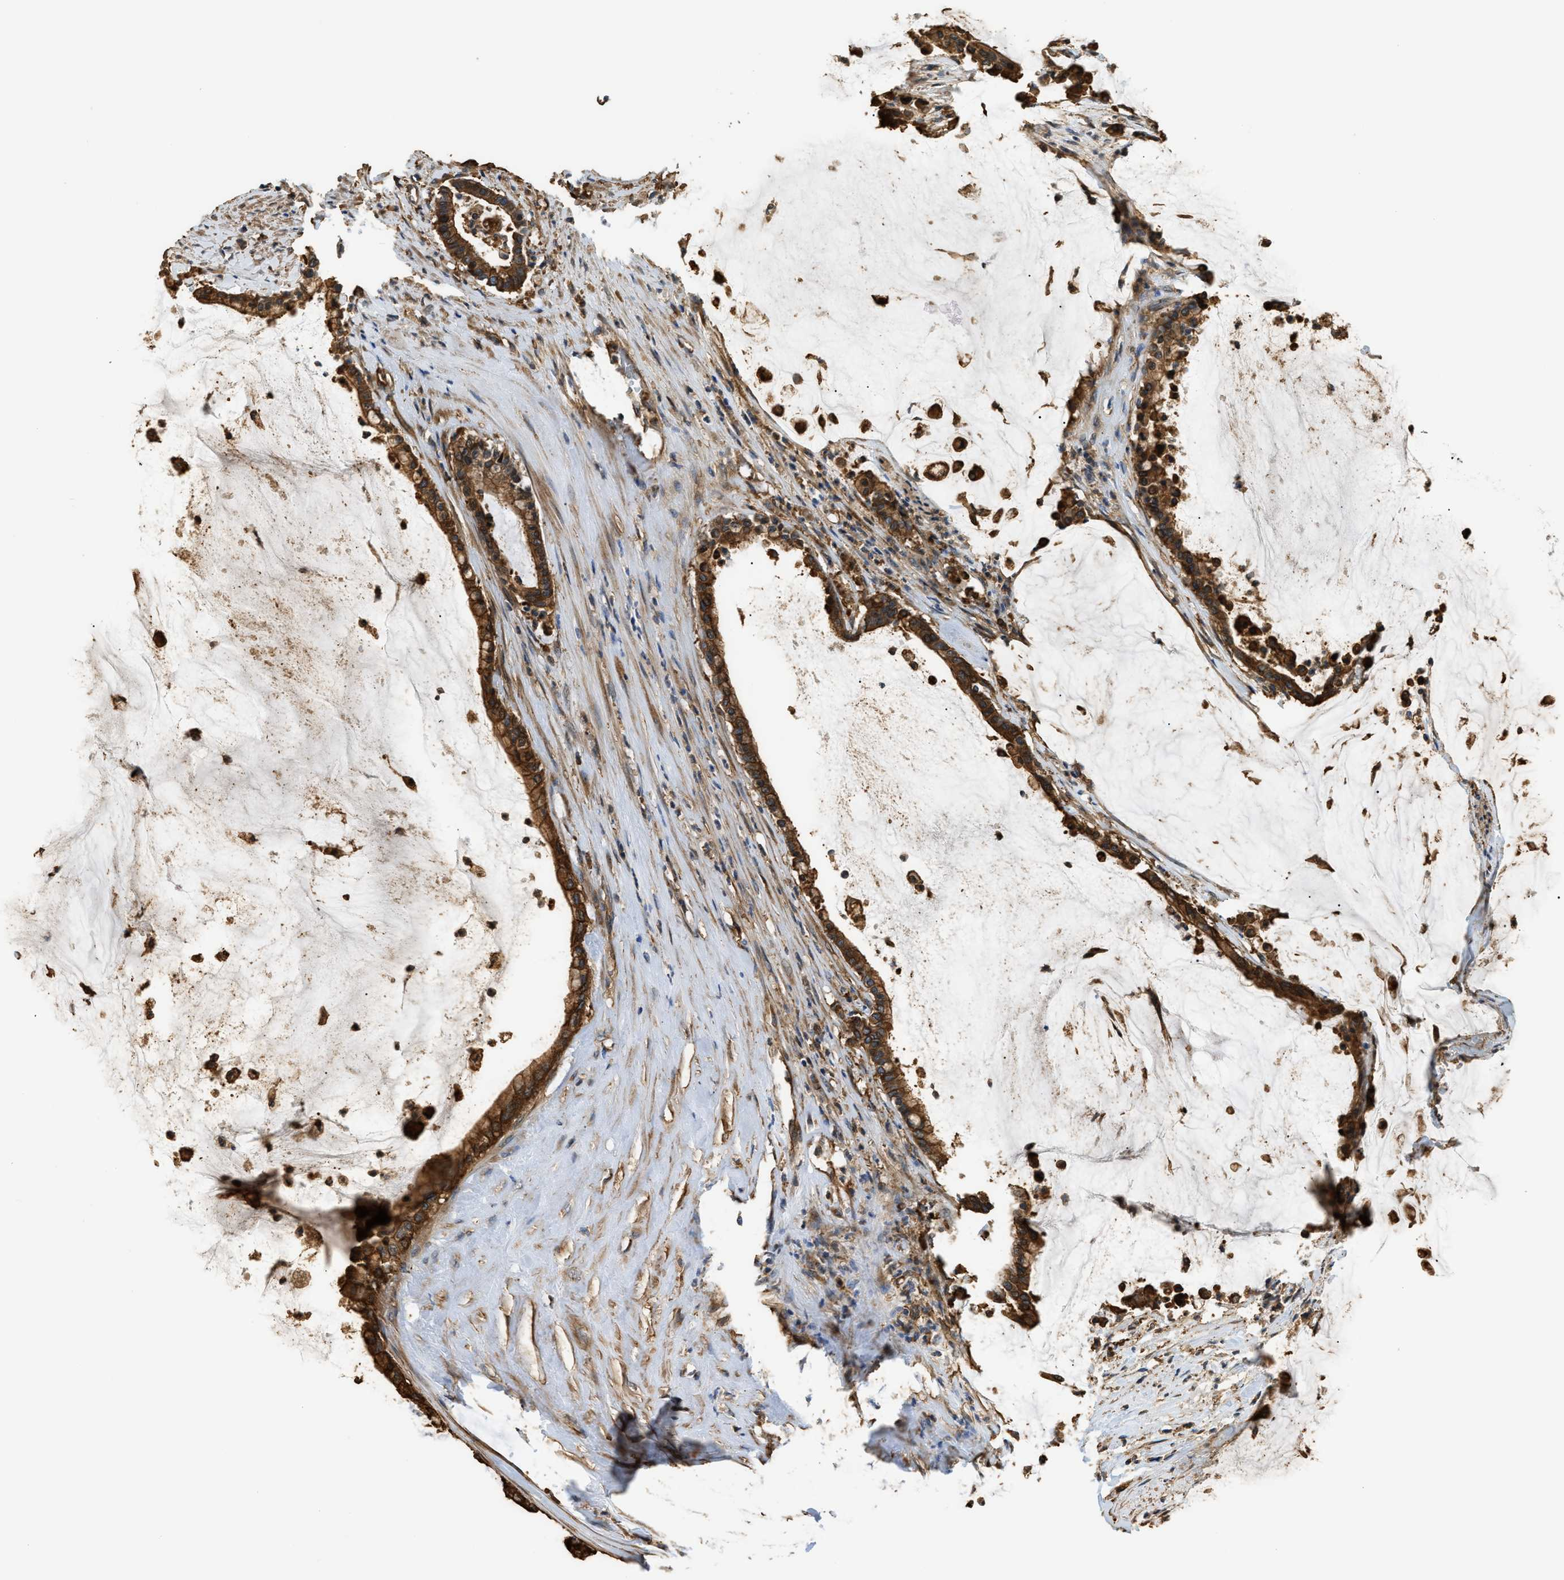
{"staining": {"intensity": "strong", "quantity": ">75%", "location": "cytoplasmic/membranous"}, "tissue": "pancreatic cancer", "cell_type": "Tumor cells", "image_type": "cancer", "snomed": [{"axis": "morphology", "description": "Adenocarcinoma, NOS"}, {"axis": "topography", "description": "Pancreas"}], "caption": "Protein staining demonstrates strong cytoplasmic/membranous staining in about >75% of tumor cells in pancreatic cancer (adenocarcinoma).", "gene": "DDHD2", "patient": {"sex": "male", "age": 41}}